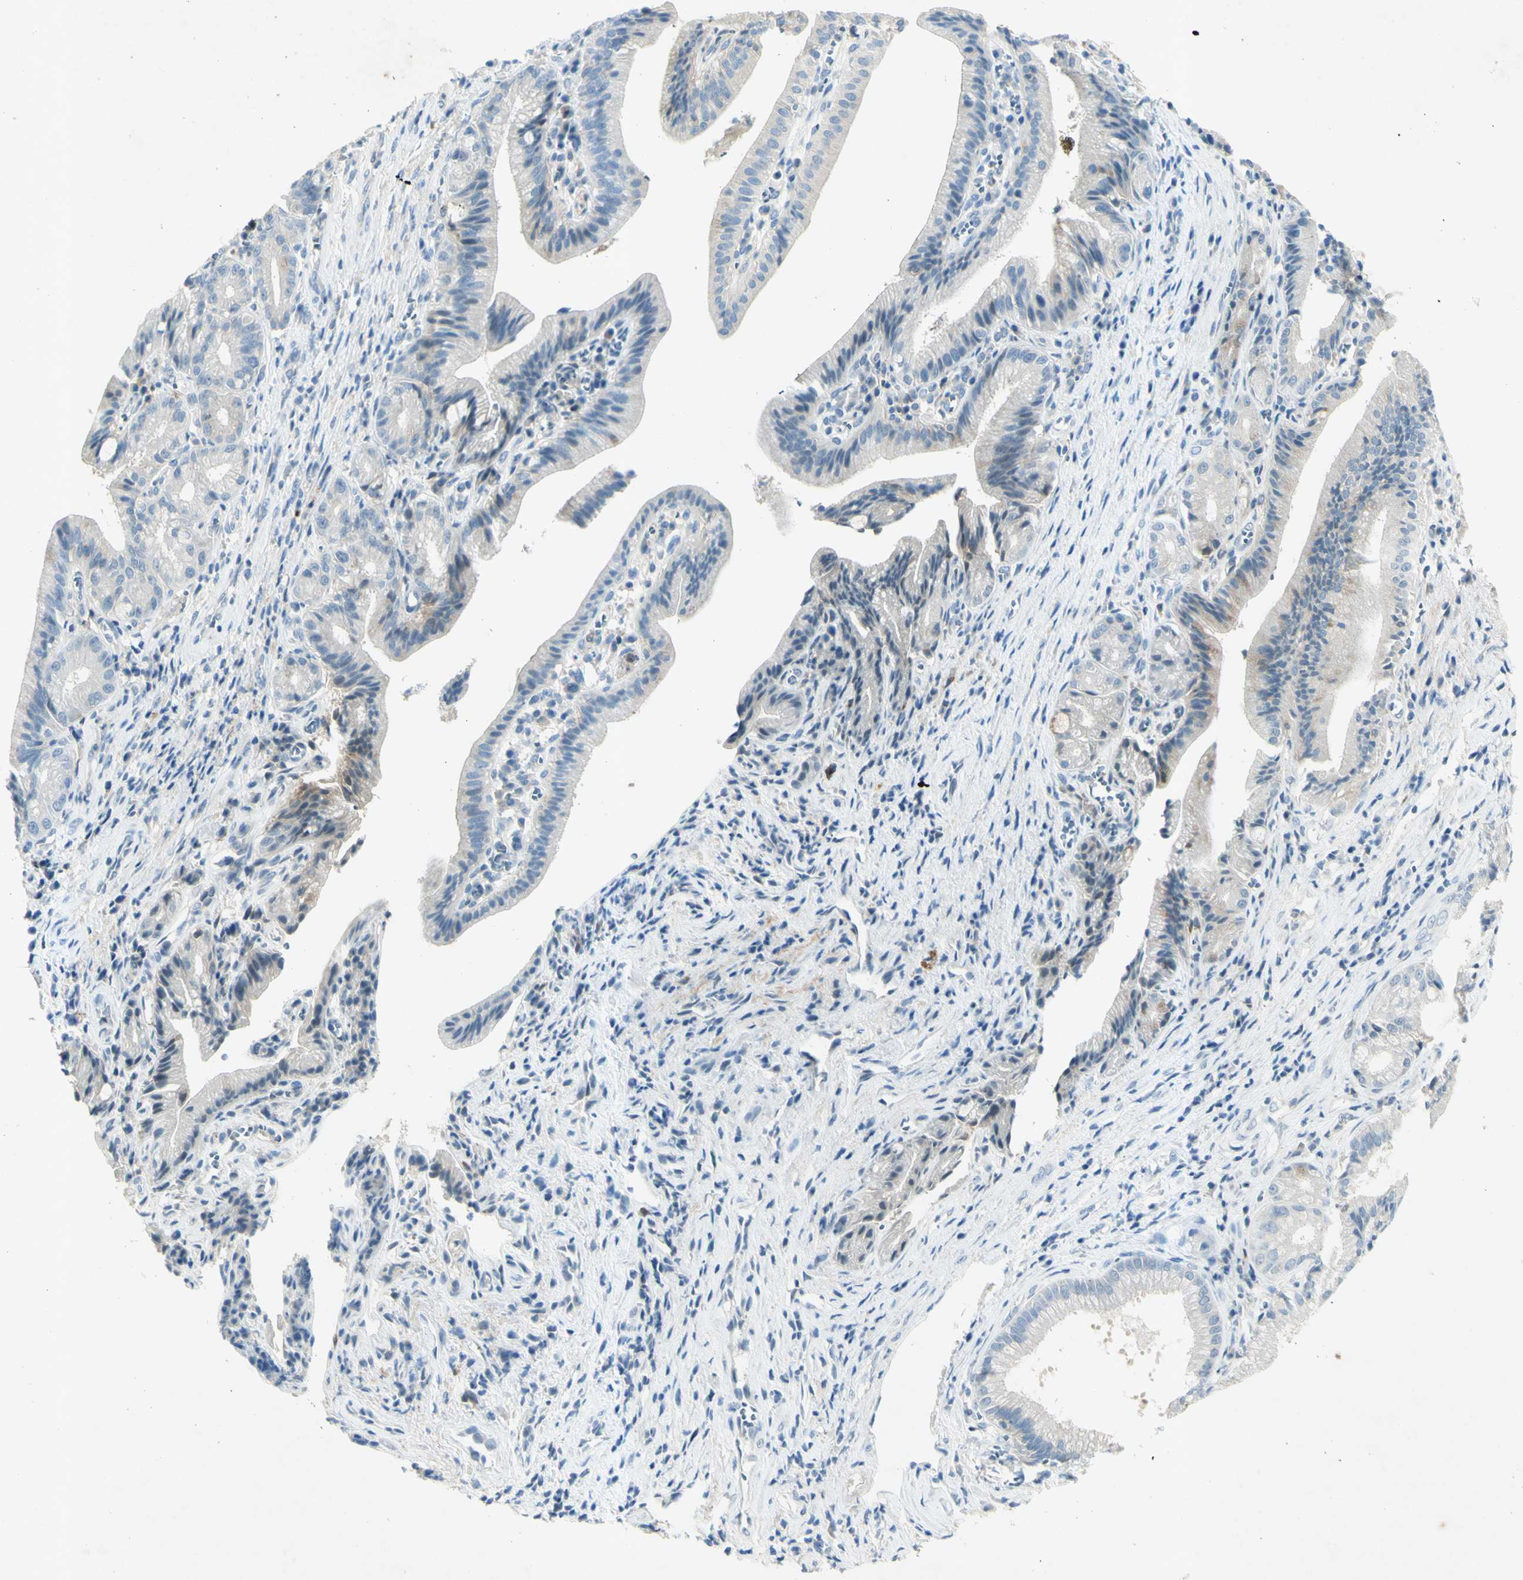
{"staining": {"intensity": "moderate", "quantity": "<25%", "location": "cytoplasmic/membranous"}, "tissue": "pancreatic cancer", "cell_type": "Tumor cells", "image_type": "cancer", "snomed": [{"axis": "morphology", "description": "Adenocarcinoma, NOS"}, {"axis": "topography", "description": "Pancreas"}], "caption": "Protein staining by IHC demonstrates moderate cytoplasmic/membranous expression in about <25% of tumor cells in pancreatic cancer (adenocarcinoma).", "gene": "GDF15", "patient": {"sex": "female", "age": 75}}